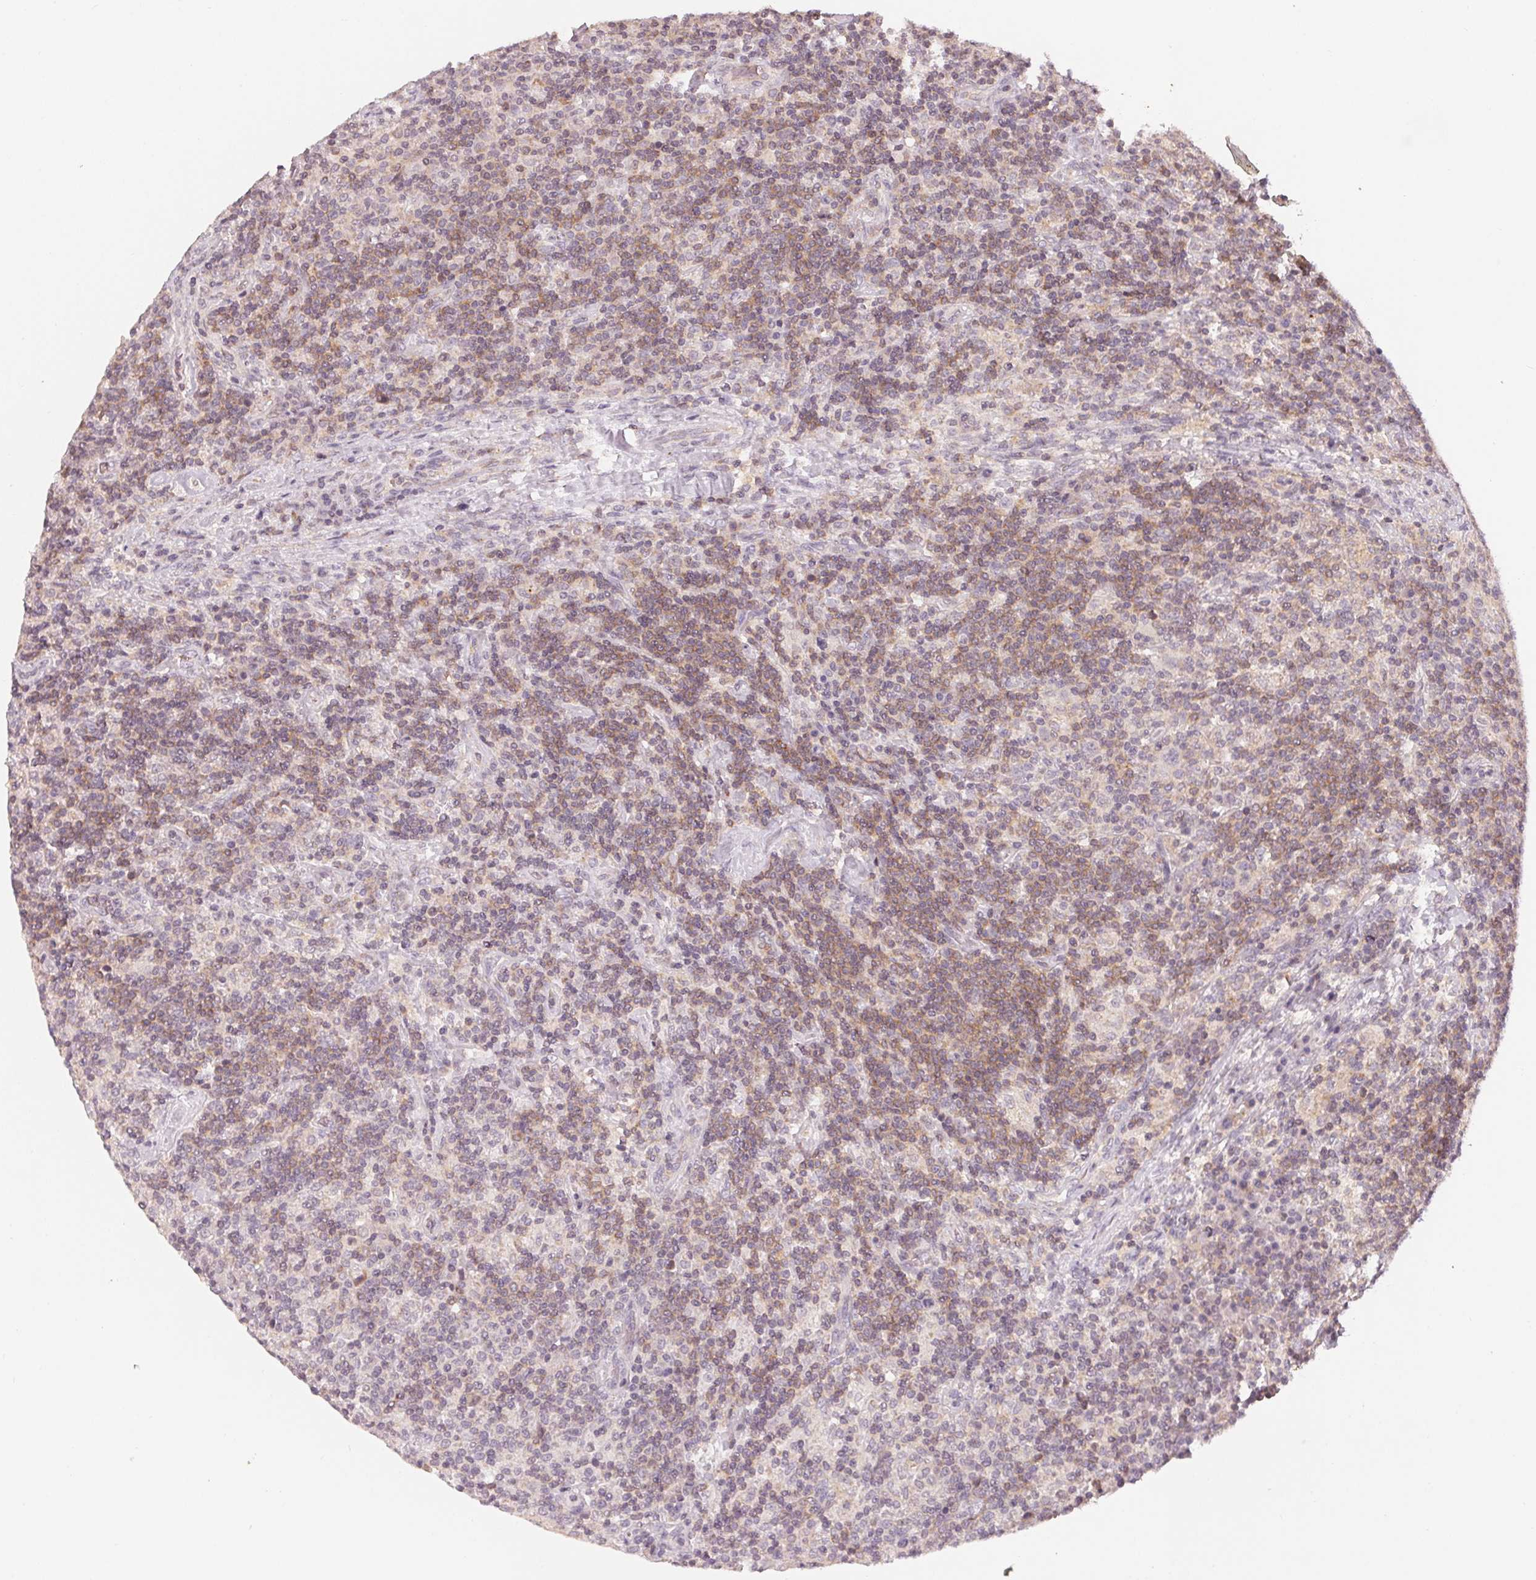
{"staining": {"intensity": "negative", "quantity": "none", "location": "none"}, "tissue": "lymphoma", "cell_type": "Tumor cells", "image_type": "cancer", "snomed": [{"axis": "morphology", "description": "Hodgkin's disease, NOS"}, {"axis": "topography", "description": "Lymph node"}], "caption": "Photomicrograph shows no significant protein expression in tumor cells of lymphoma.", "gene": "NCOA4", "patient": {"sex": "male", "age": 70}}